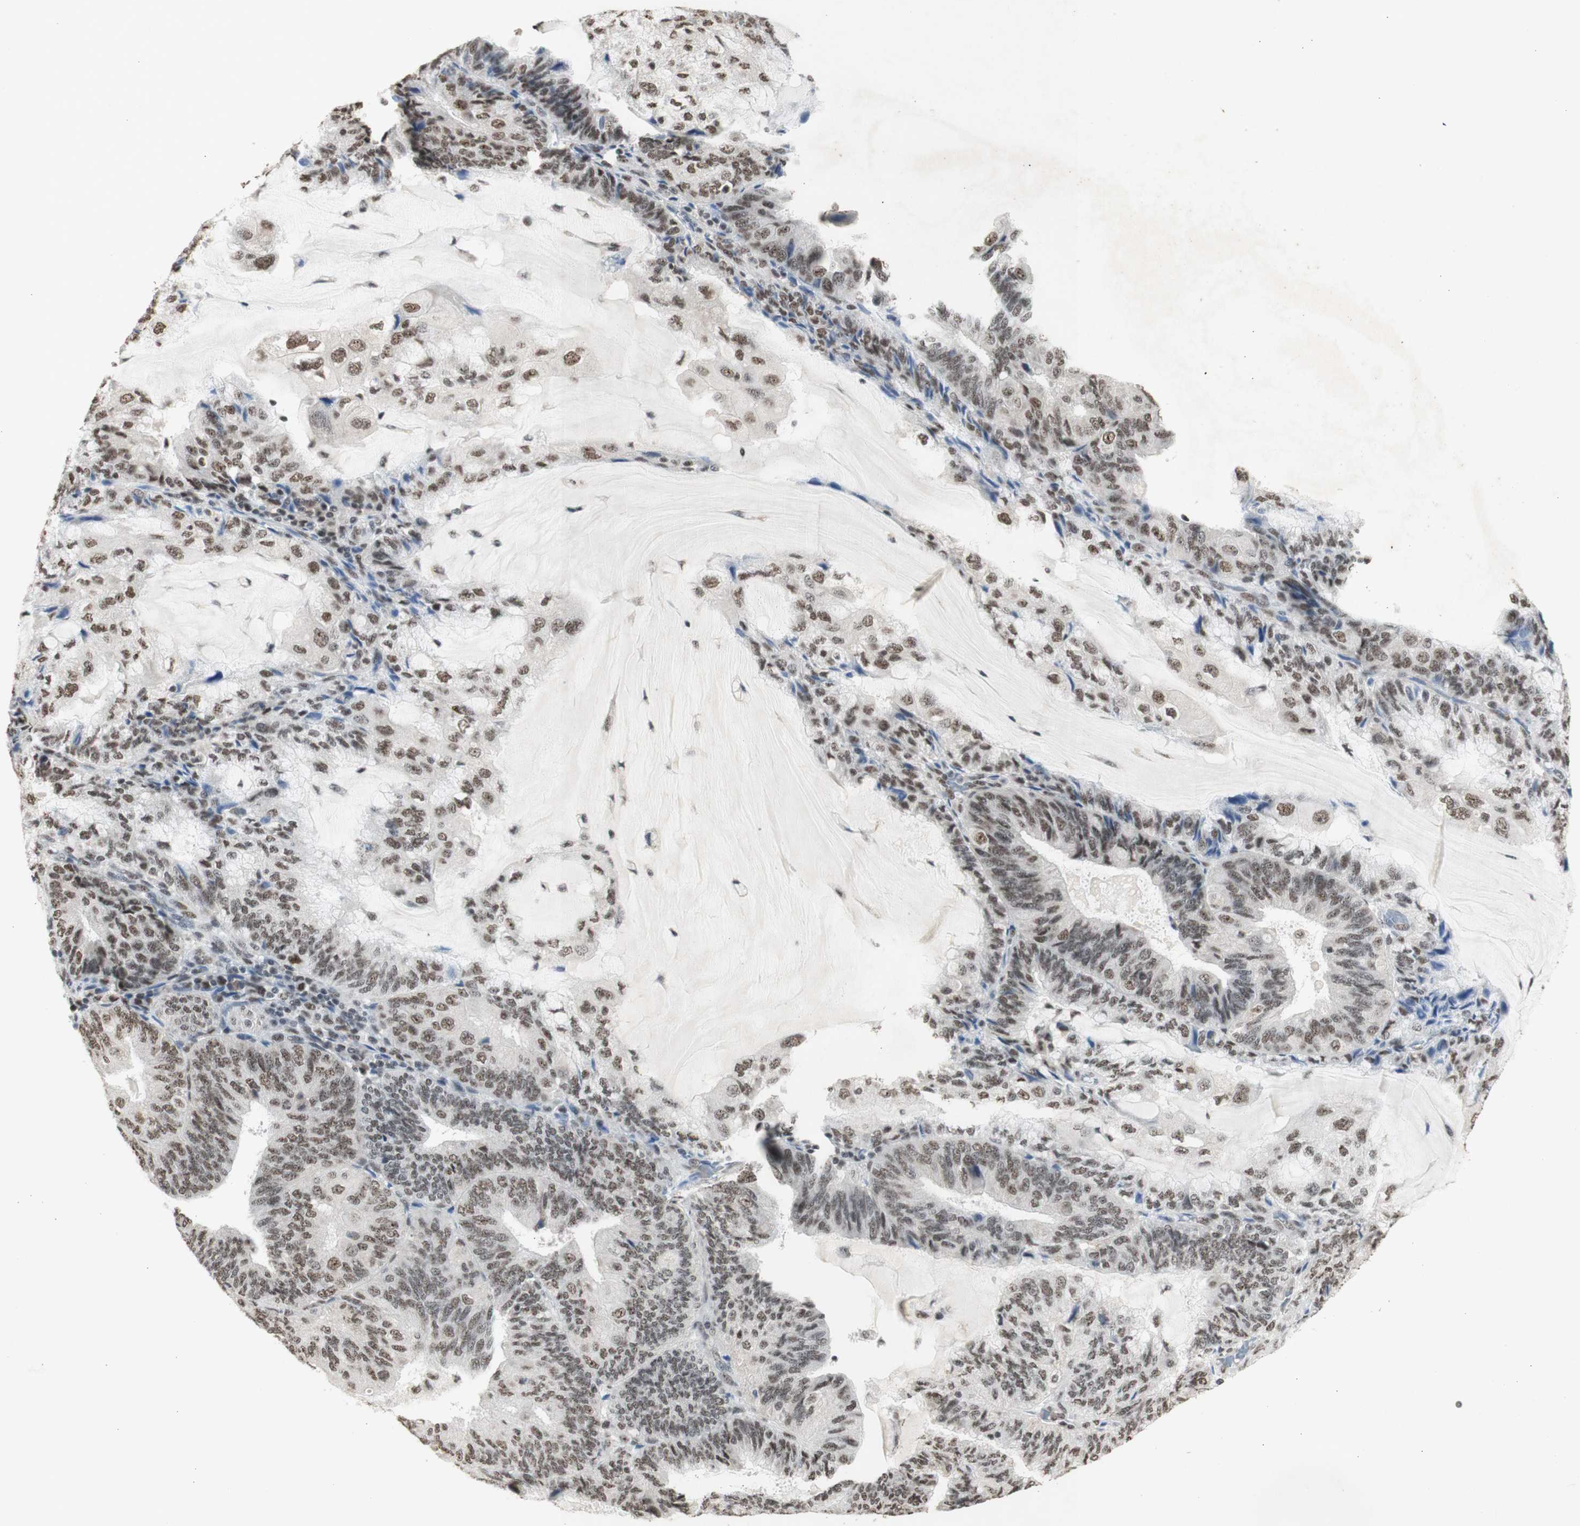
{"staining": {"intensity": "moderate", "quantity": ">75%", "location": "cytoplasmic/membranous"}, "tissue": "endometrial cancer", "cell_type": "Tumor cells", "image_type": "cancer", "snomed": [{"axis": "morphology", "description": "Adenocarcinoma, NOS"}, {"axis": "topography", "description": "Endometrium"}], "caption": "There is medium levels of moderate cytoplasmic/membranous positivity in tumor cells of endometrial cancer, as demonstrated by immunohistochemical staining (brown color).", "gene": "SNRPB", "patient": {"sex": "female", "age": 81}}